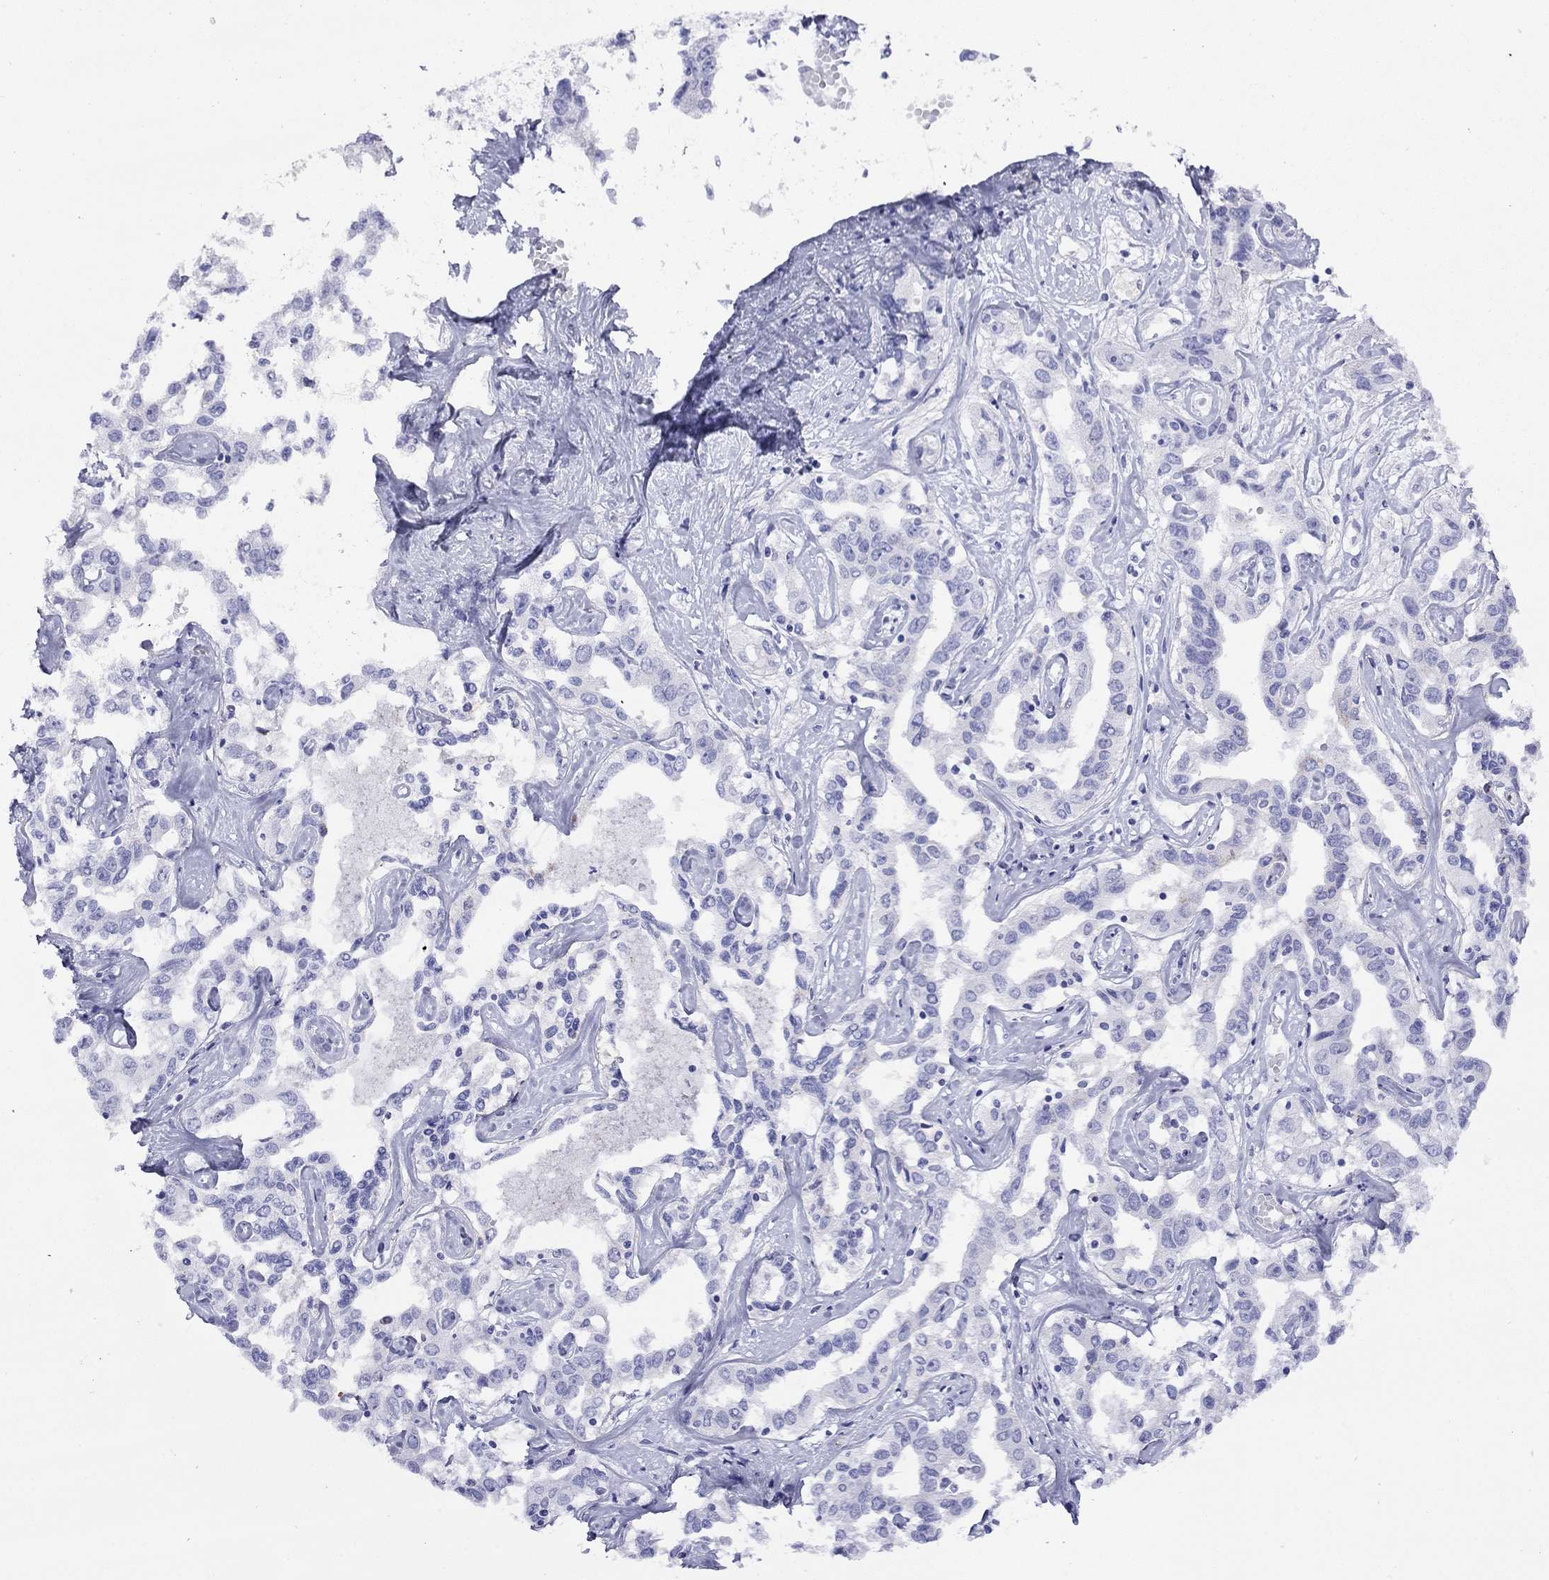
{"staining": {"intensity": "negative", "quantity": "none", "location": "none"}, "tissue": "liver cancer", "cell_type": "Tumor cells", "image_type": "cancer", "snomed": [{"axis": "morphology", "description": "Cholangiocarcinoma"}, {"axis": "topography", "description": "Liver"}], "caption": "IHC image of neoplastic tissue: human liver cancer (cholangiocarcinoma) stained with DAB (3,3'-diaminobenzidine) displays no significant protein expression in tumor cells.", "gene": "SLC30A8", "patient": {"sex": "male", "age": 59}}